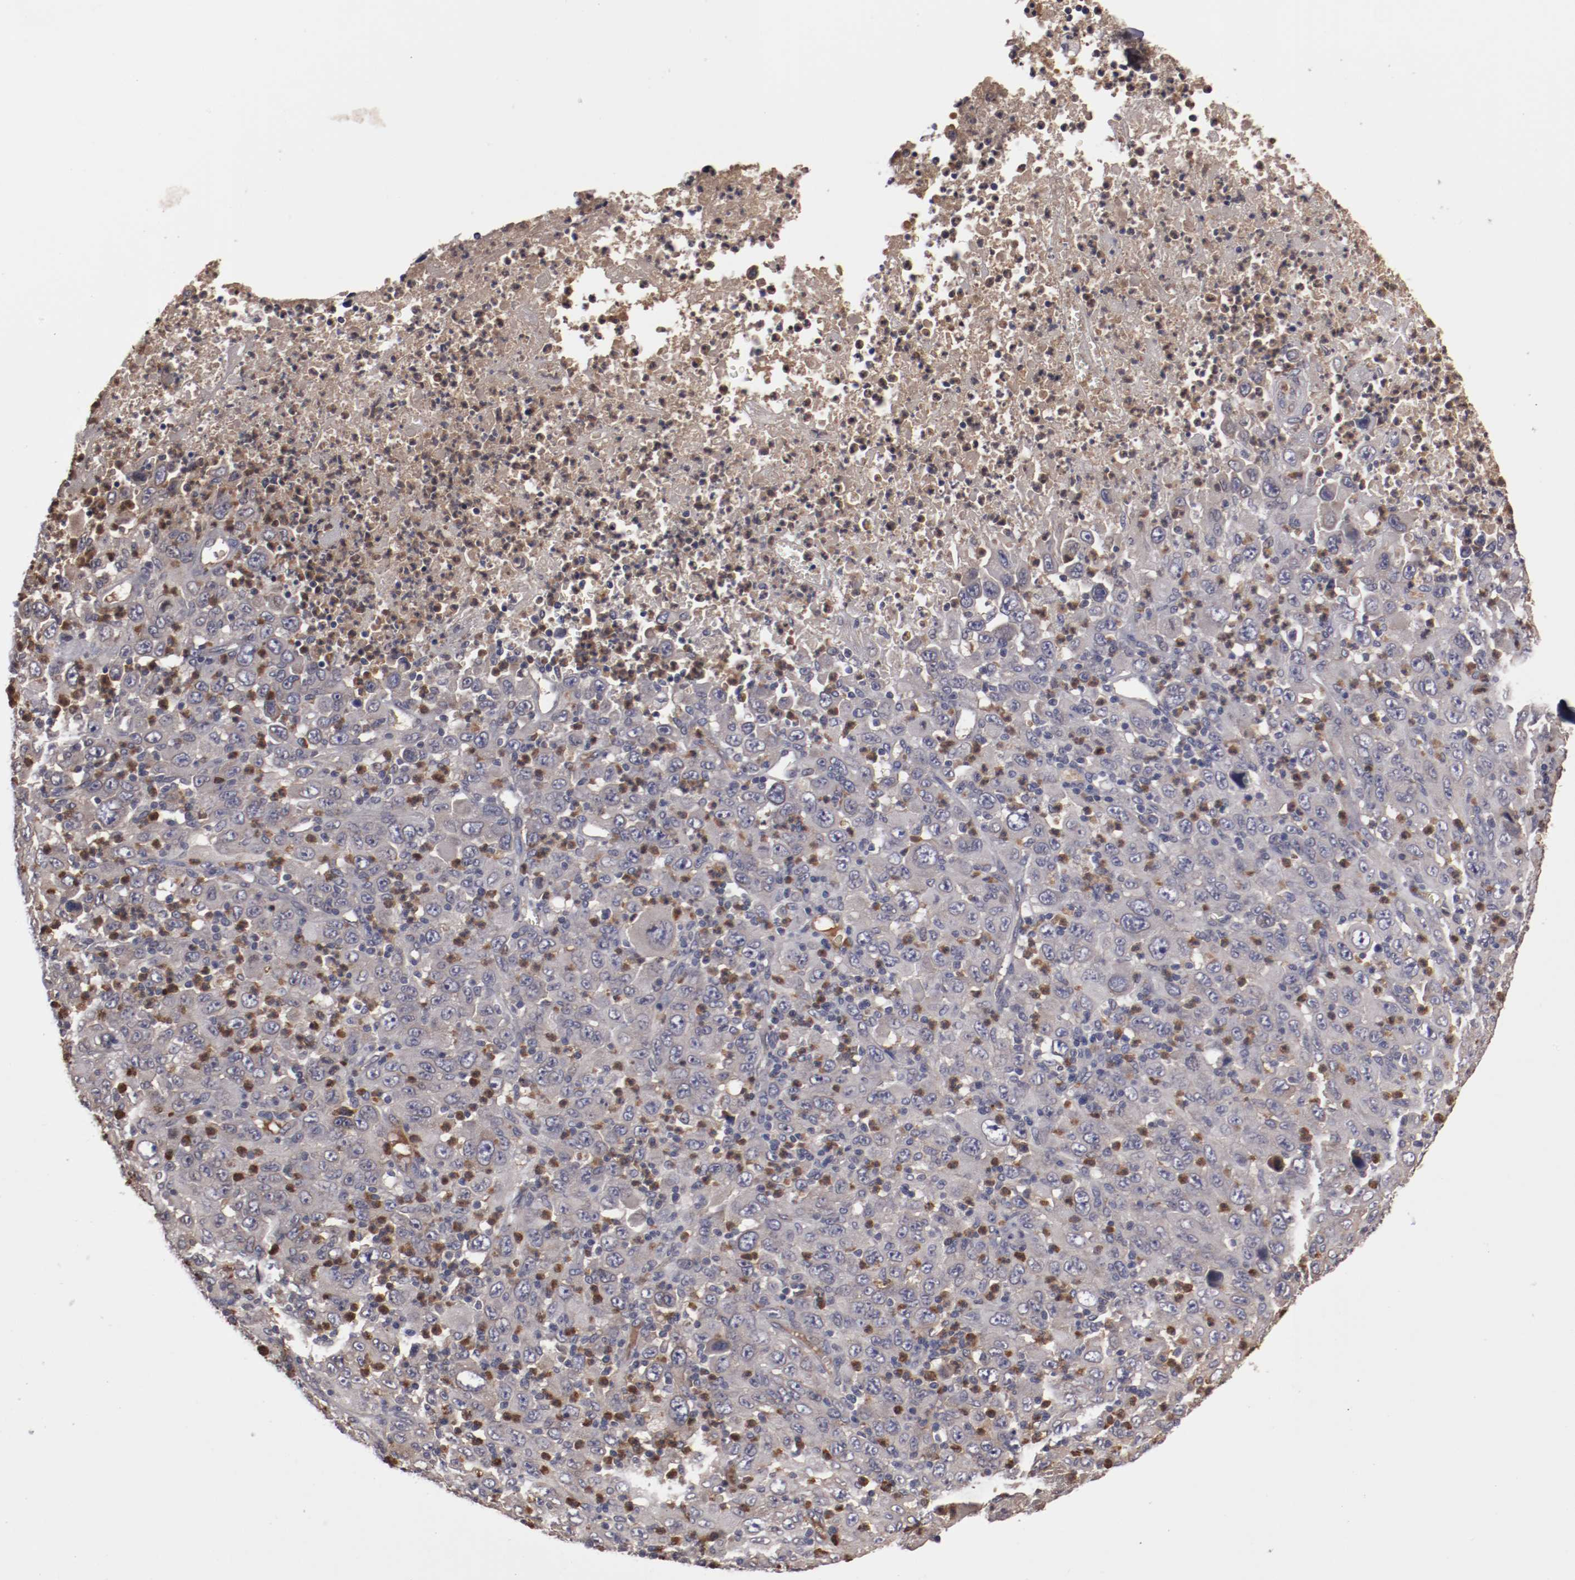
{"staining": {"intensity": "weak", "quantity": "25%-75%", "location": "cytoplasmic/membranous"}, "tissue": "melanoma", "cell_type": "Tumor cells", "image_type": "cancer", "snomed": [{"axis": "morphology", "description": "Malignant melanoma, Metastatic site"}, {"axis": "topography", "description": "Skin"}], "caption": "Approximately 25%-75% of tumor cells in melanoma reveal weak cytoplasmic/membranous protein positivity as visualized by brown immunohistochemical staining.", "gene": "SERPINA7", "patient": {"sex": "female", "age": 56}}